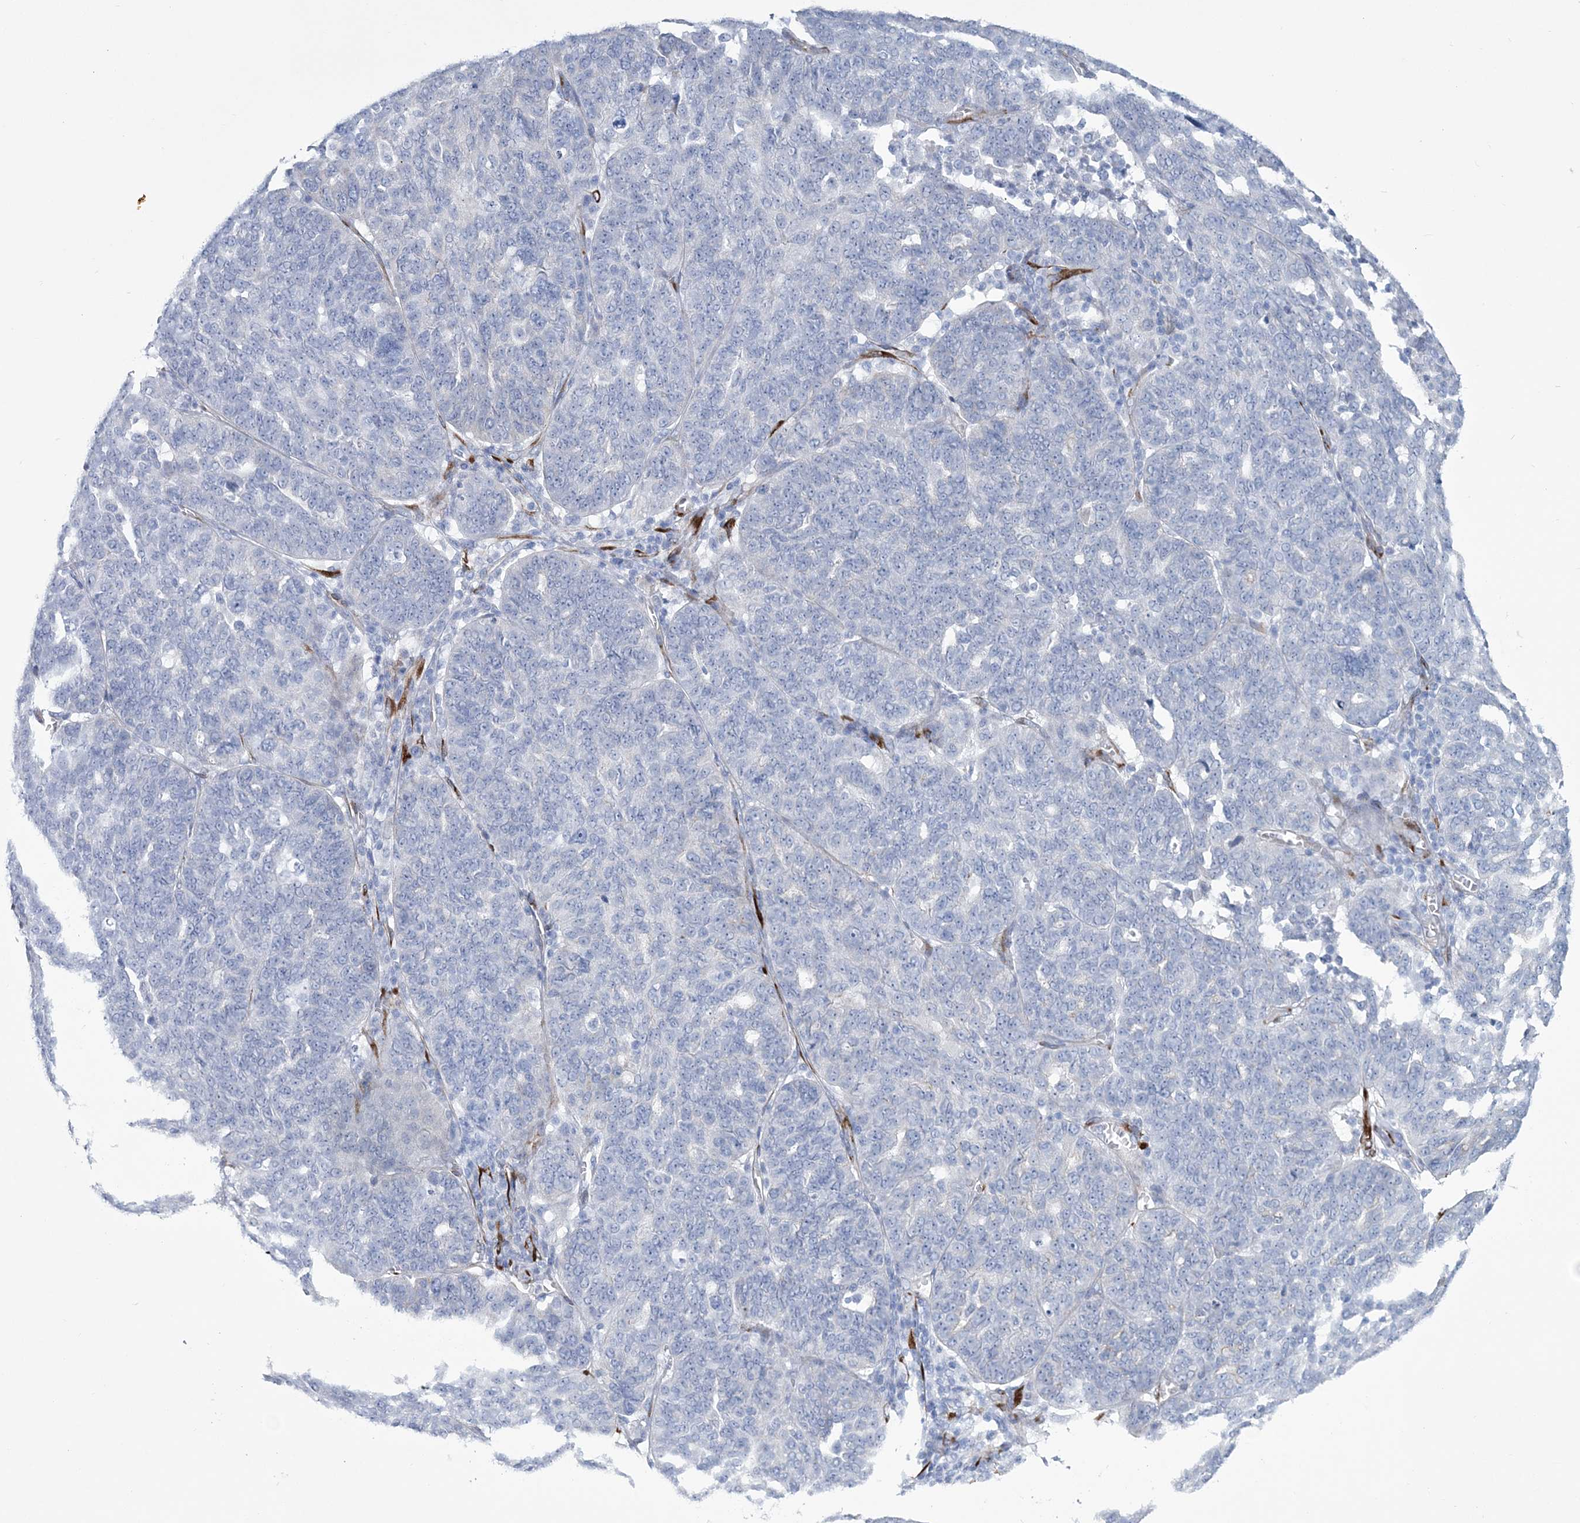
{"staining": {"intensity": "negative", "quantity": "none", "location": "none"}, "tissue": "ovarian cancer", "cell_type": "Tumor cells", "image_type": "cancer", "snomed": [{"axis": "morphology", "description": "Cystadenocarcinoma, serous, NOS"}, {"axis": "topography", "description": "Ovary"}], "caption": "The immunohistochemistry histopathology image has no significant staining in tumor cells of ovarian serous cystadenocarcinoma tissue. (DAB (3,3'-diaminobenzidine) immunohistochemistry with hematoxylin counter stain).", "gene": "RAB11FIP5", "patient": {"sex": "female", "age": 59}}